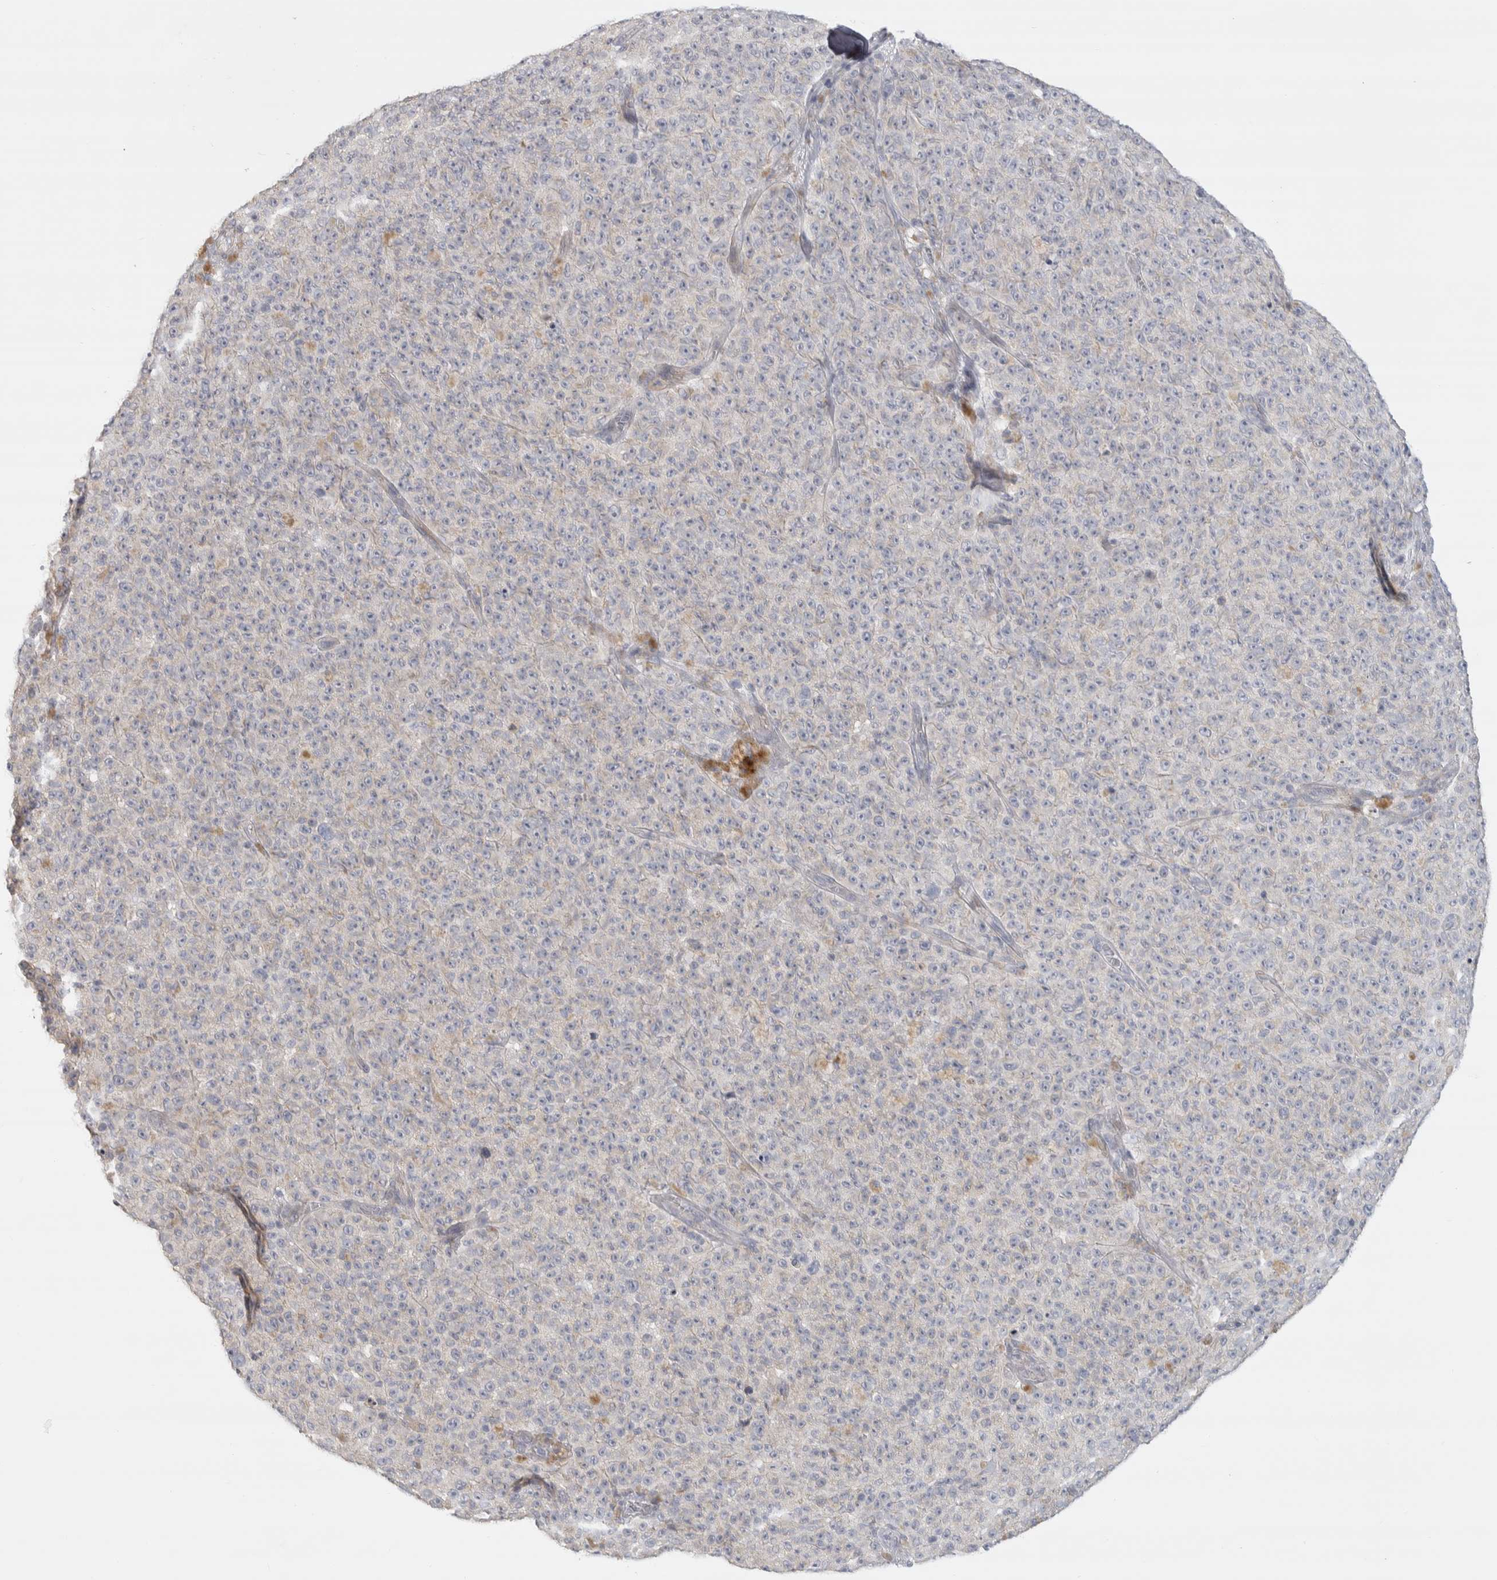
{"staining": {"intensity": "negative", "quantity": "none", "location": "none"}, "tissue": "melanoma", "cell_type": "Tumor cells", "image_type": "cancer", "snomed": [{"axis": "morphology", "description": "Malignant melanoma, NOS"}, {"axis": "topography", "description": "Skin"}], "caption": "Immunohistochemical staining of melanoma reveals no significant positivity in tumor cells. (Brightfield microscopy of DAB (3,3'-diaminobenzidine) immunohistochemistry (IHC) at high magnification).", "gene": "DCXR", "patient": {"sex": "female", "age": 82}}